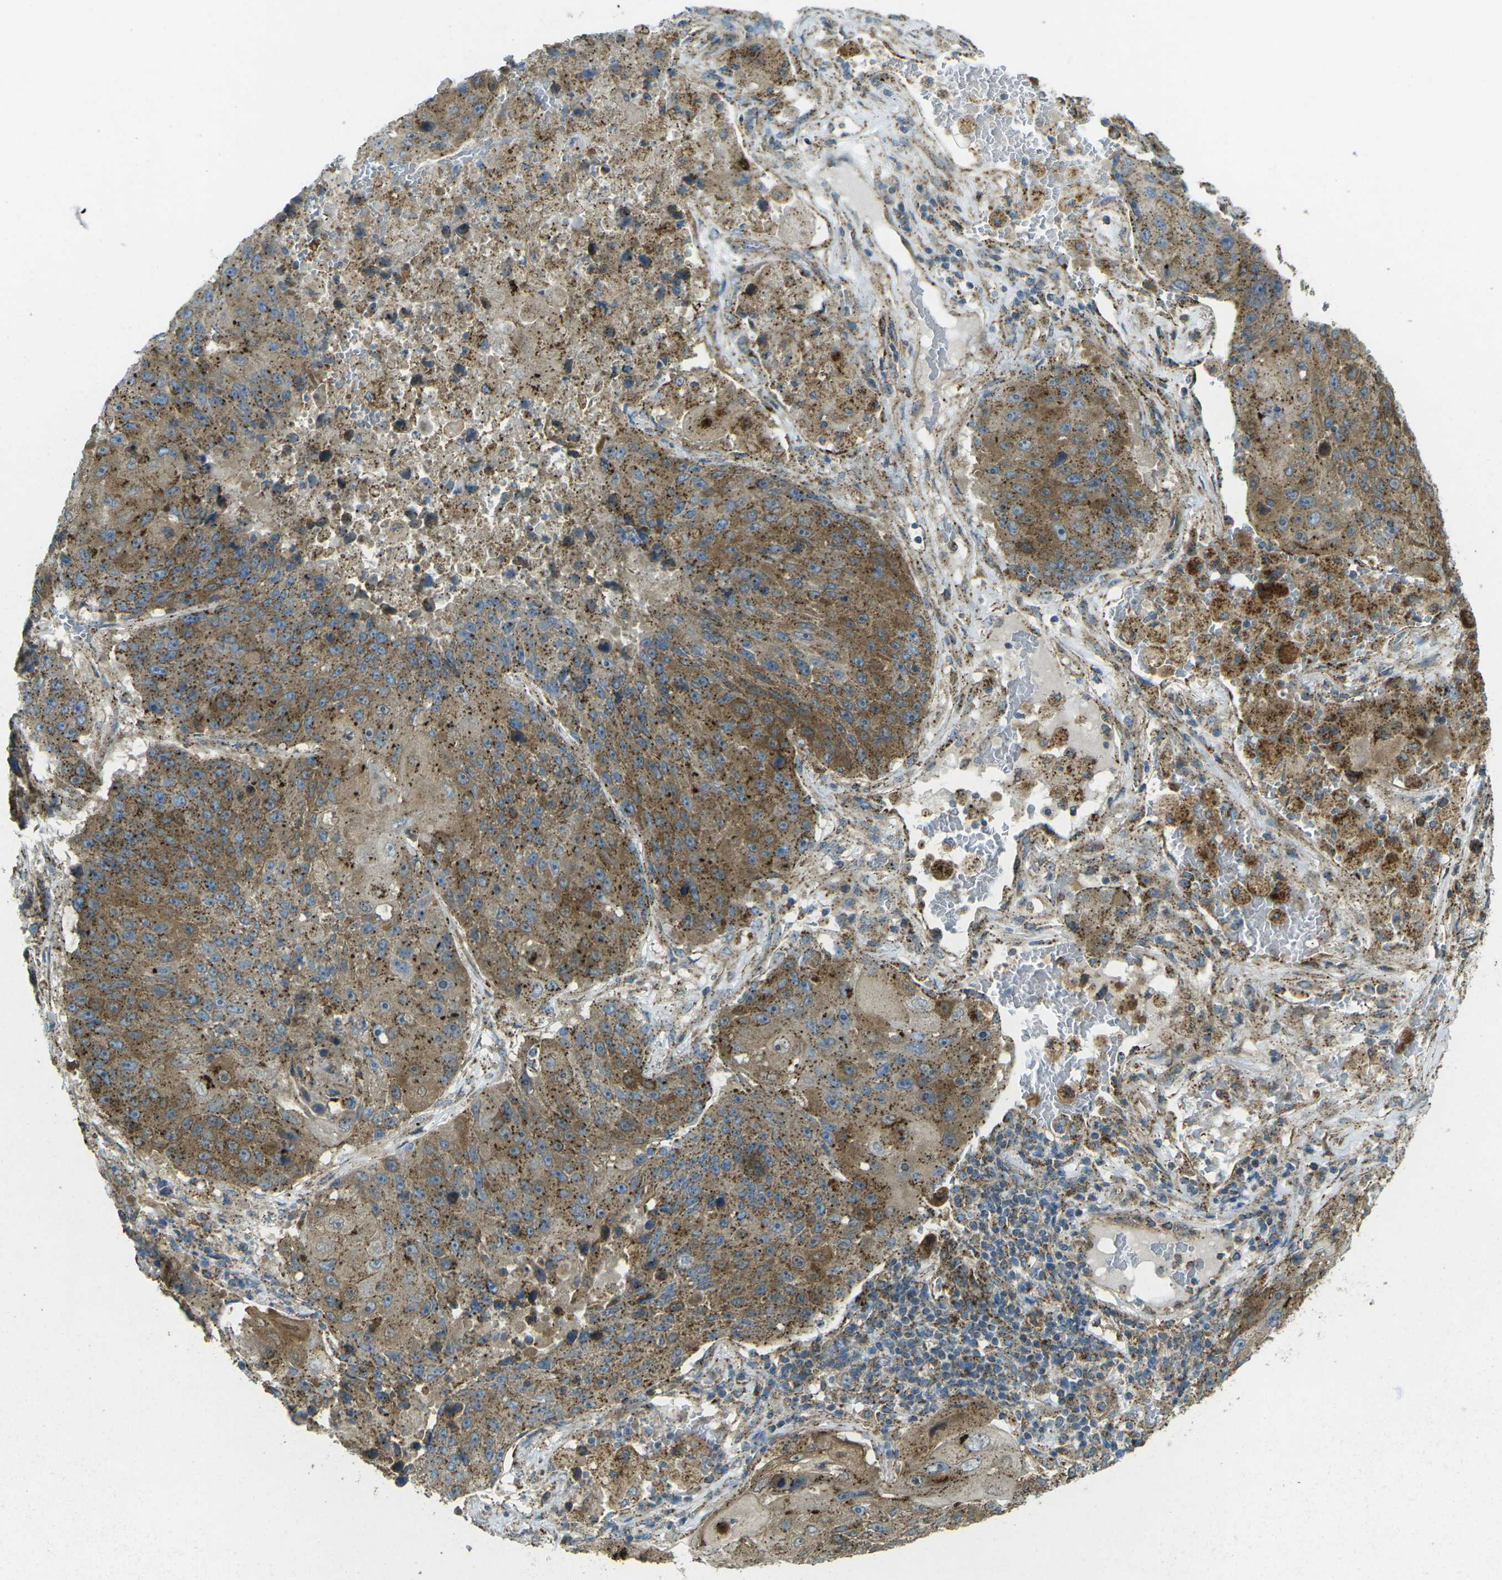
{"staining": {"intensity": "moderate", "quantity": ">75%", "location": "cytoplasmic/membranous"}, "tissue": "lung cancer", "cell_type": "Tumor cells", "image_type": "cancer", "snomed": [{"axis": "morphology", "description": "Squamous cell carcinoma, NOS"}, {"axis": "topography", "description": "Lung"}], "caption": "Squamous cell carcinoma (lung) stained for a protein (brown) shows moderate cytoplasmic/membranous positive expression in about >75% of tumor cells.", "gene": "CHMP3", "patient": {"sex": "male", "age": 61}}